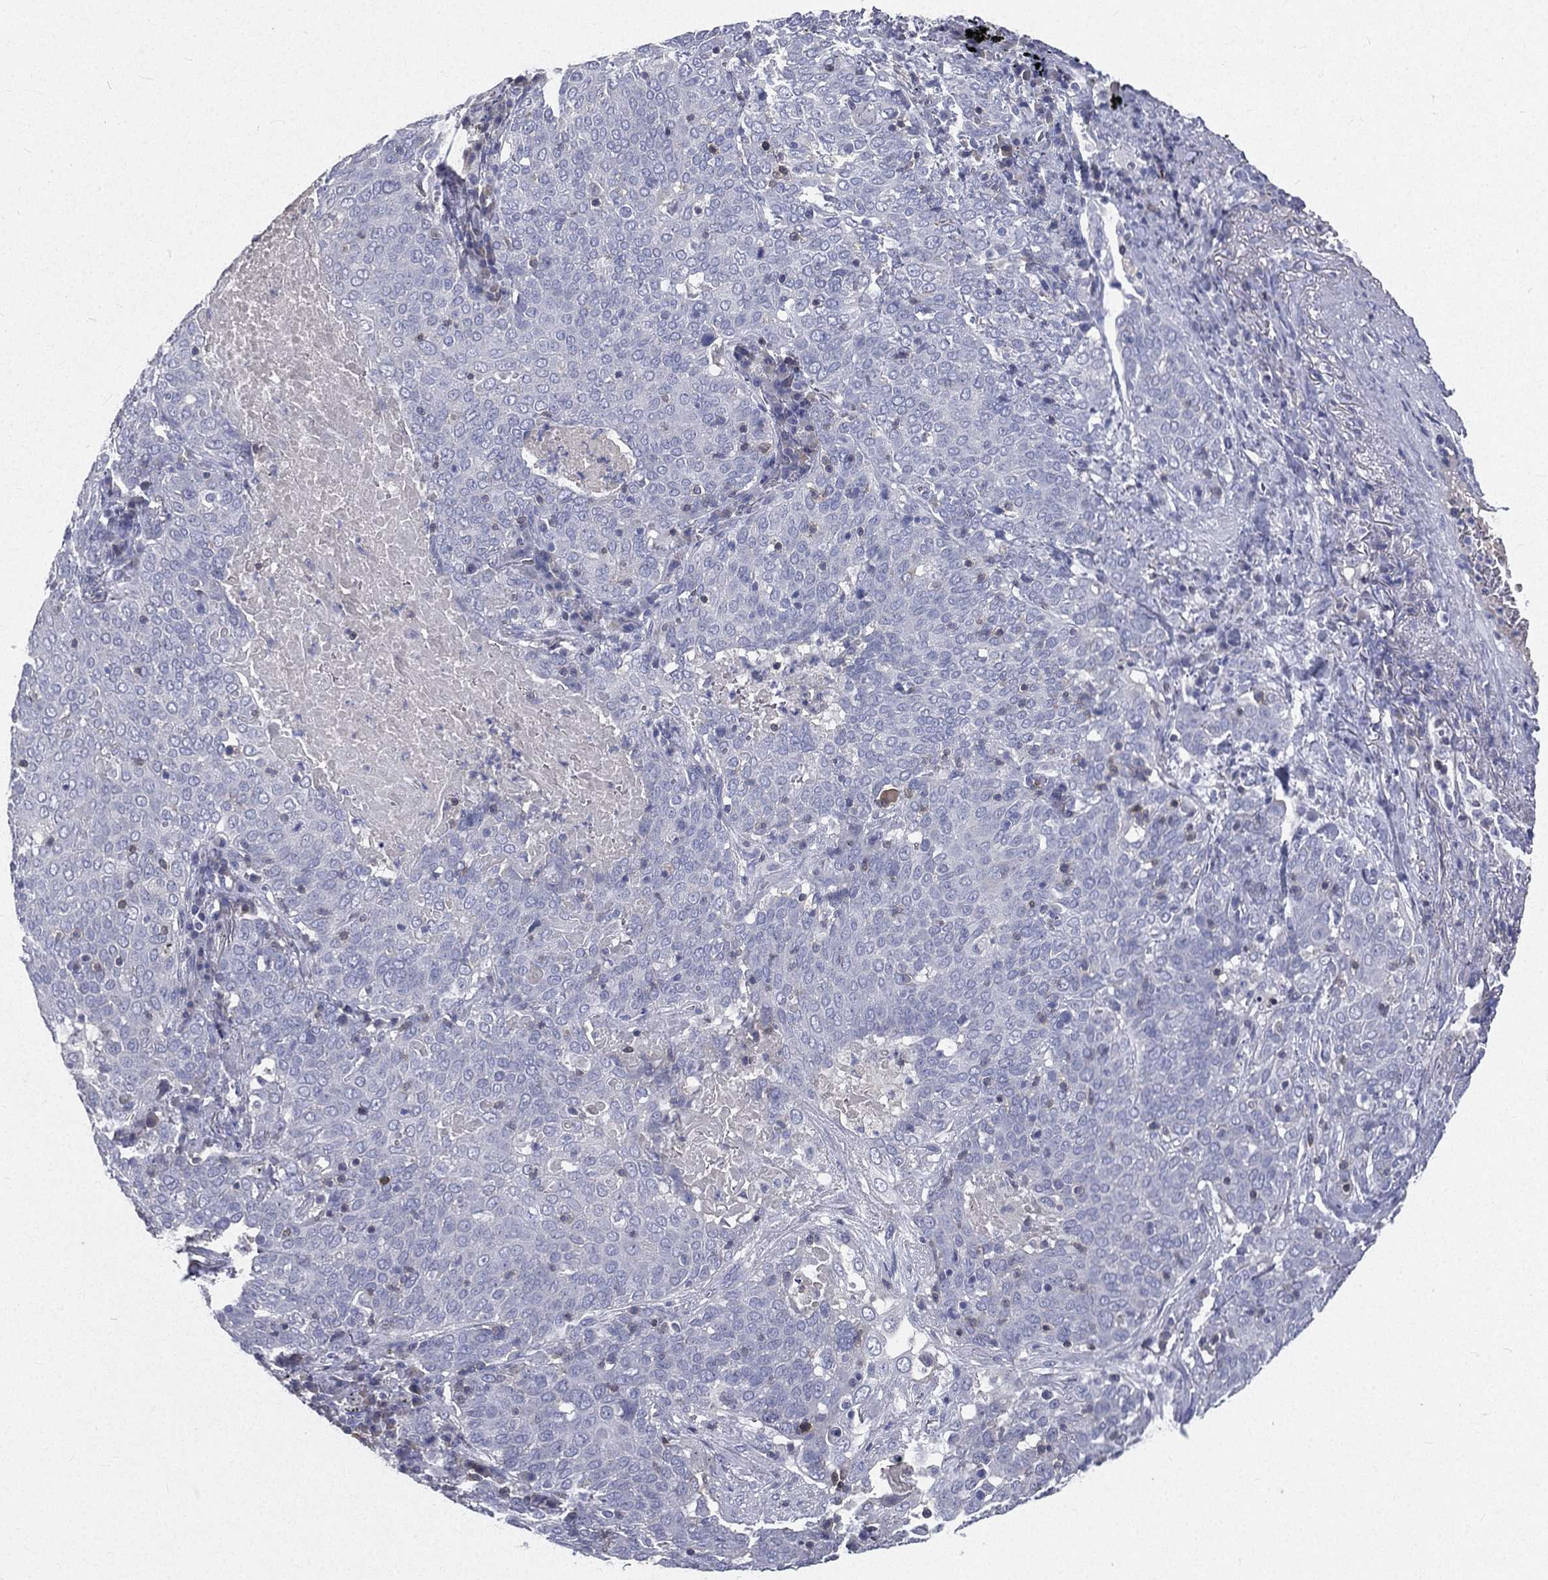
{"staining": {"intensity": "negative", "quantity": "none", "location": "none"}, "tissue": "lung cancer", "cell_type": "Tumor cells", "image_type": "cancer", "snomed": [{"axis": "morphology", "description": "Squamous cell carcinoma, NOS"}, {"axis": "topography", "description": "Lung"}], "caption": "Immunohistochemical staining of human lung cancer (squamous cell carcinoma) demonstrates no significant positivity in tumor cells.", "gene": "CD3D", "patient": {"sex": "male", "age": 82}}